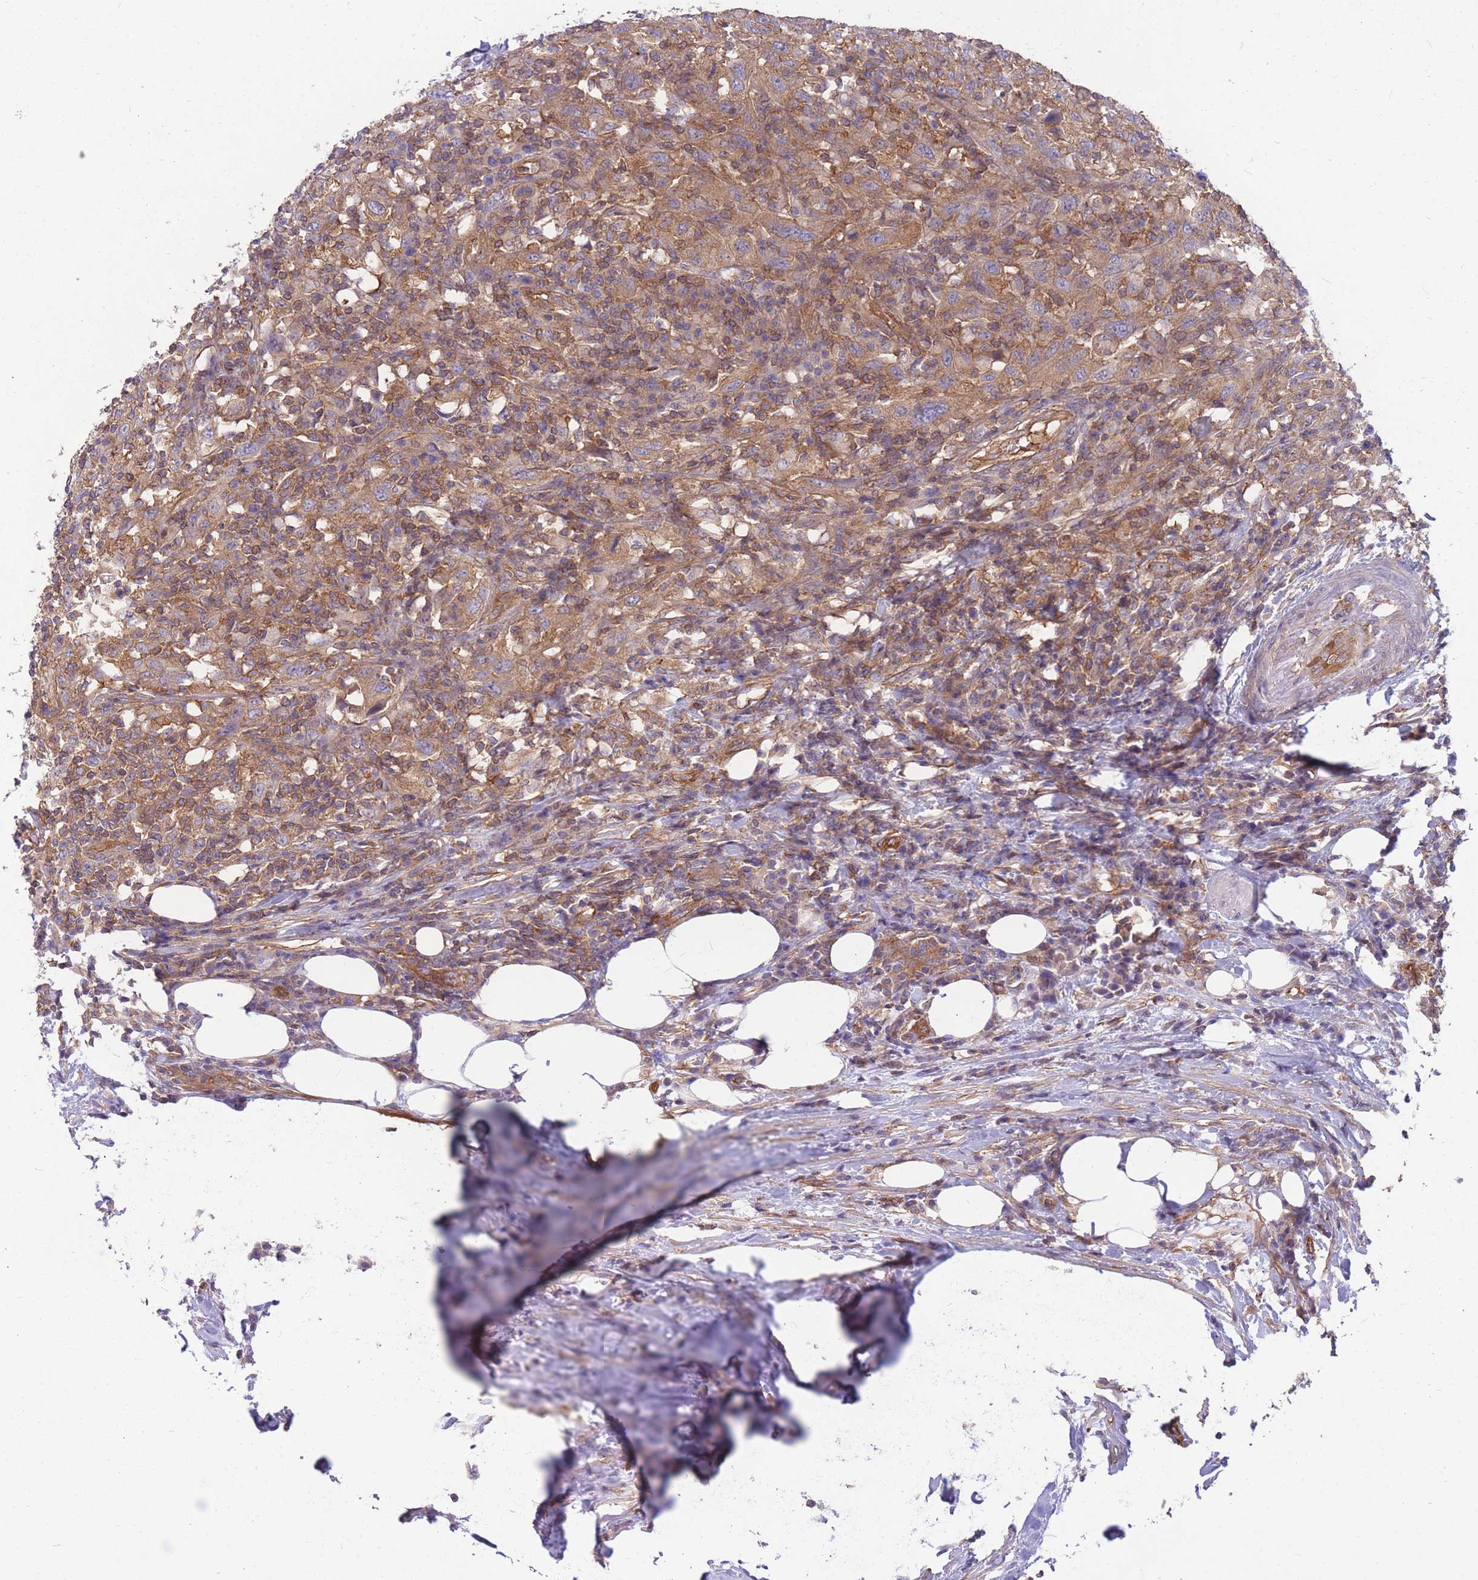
{"staining": {"intensity": "moderate", "quantity": ">75%", "location": "cytoplasmic/membranous"}, "tissue": "urothelial cancer", "cell_type": "Tumor cells", "image_type": "cancer", "snomed": [{"axis": "morphology", "description": "Urothelial carcinoma, High grade"}, {"axis": "topography", "description": "Urinary bladder"}], "caption": "This image shows immunohistochemistry staining of human high-grade urothelial carcinoma, with medium moderate cytoplasmic/membranous staining in approximately >75% of tumor cells.", "gene": "GGA1", "patient": {"sex": "male", "age": 61}}